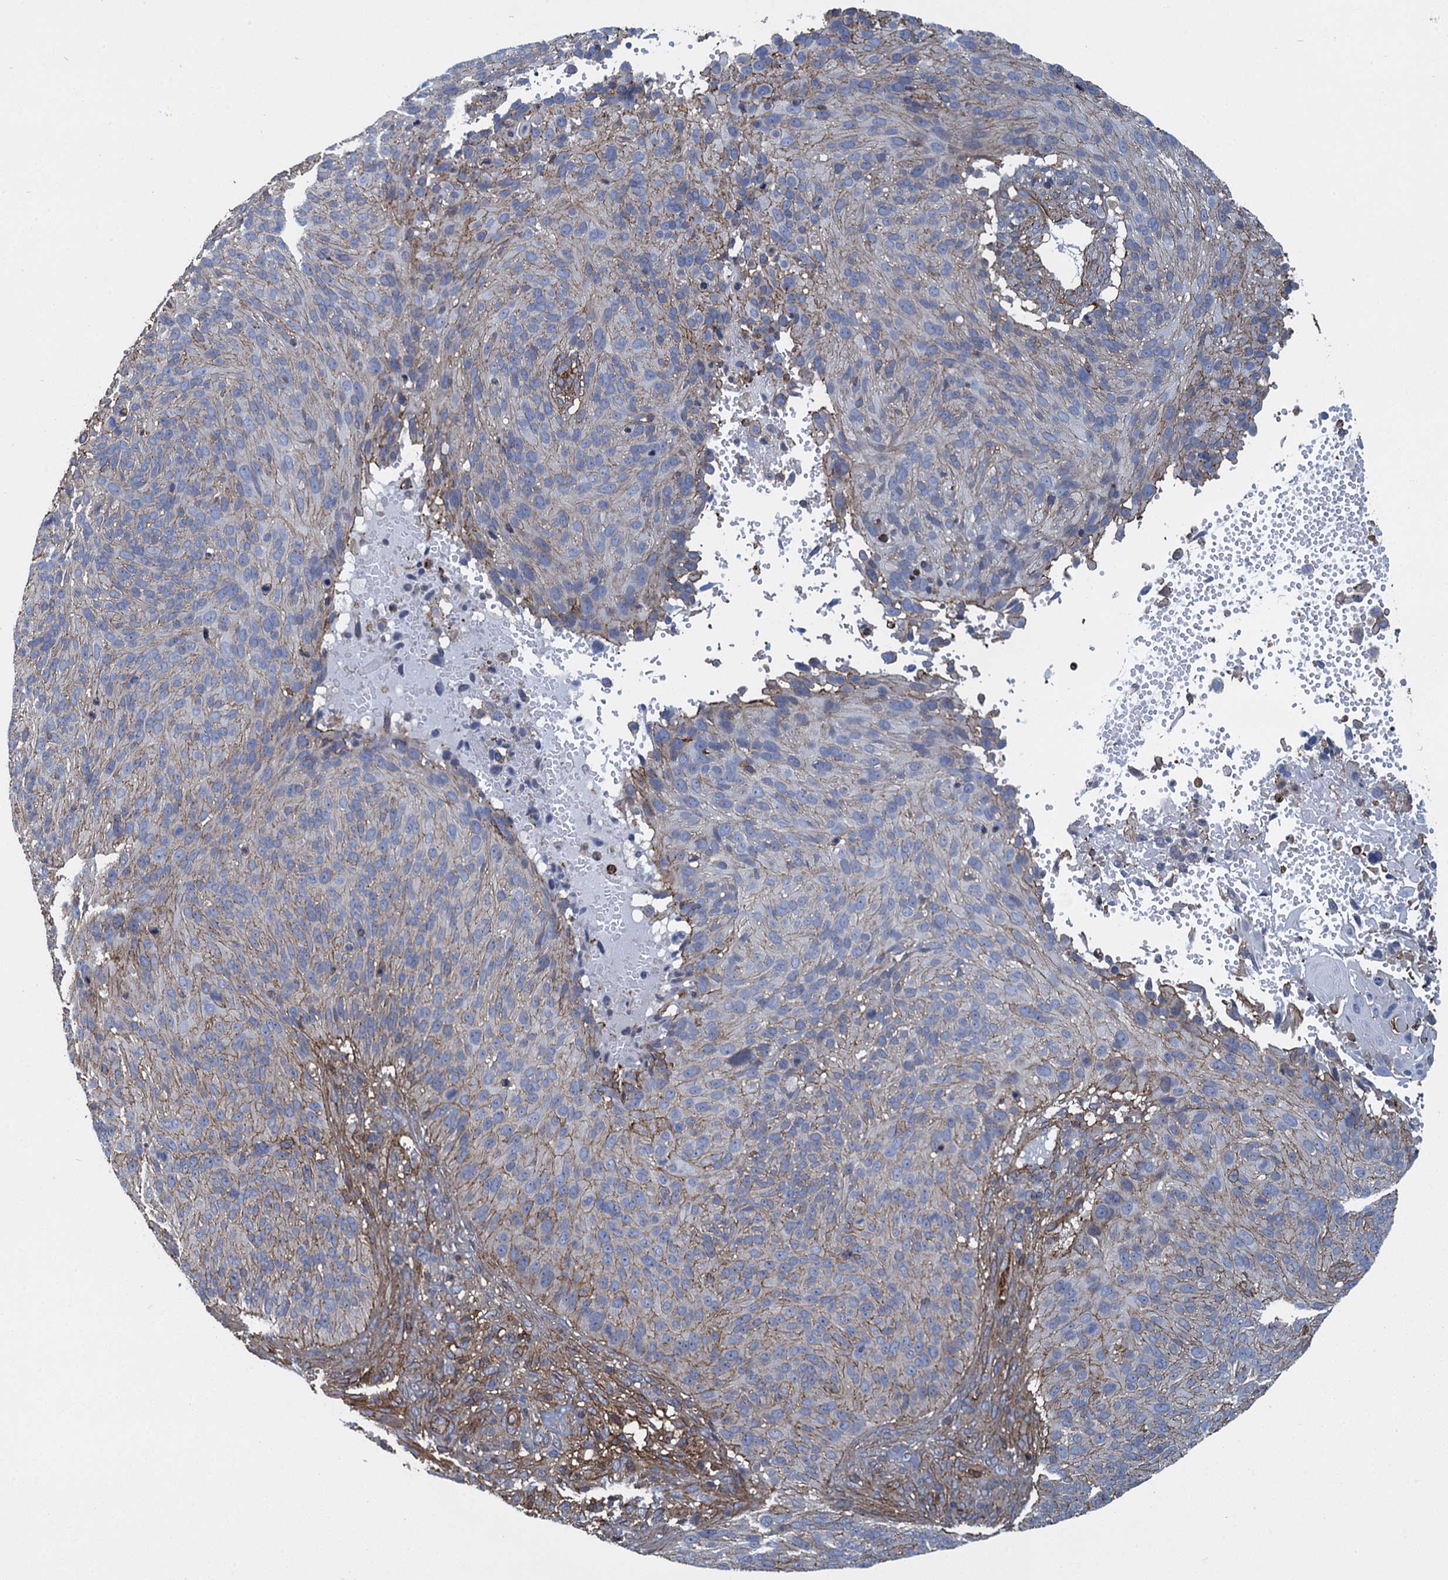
{"staining": {"intensity": "weak", "quantity": "<25%", "location": "cytoplasmic/membranous"}, "tissue": "cervical cancer", "cell_type": "Tumor cells", "image_type": "cancer", "snomed": [{"axis": "morphology", "description": "Squamous cell carcinoma, NOS"}, {"axis": "topography", "description": "Cervix"}], "caption": "The histopathology image reveals no significant staining in tumor cells of cervical squamous cell carcinoma.", "gene": "PROSER2", "patient": {"sex": "female", "age": 74}}